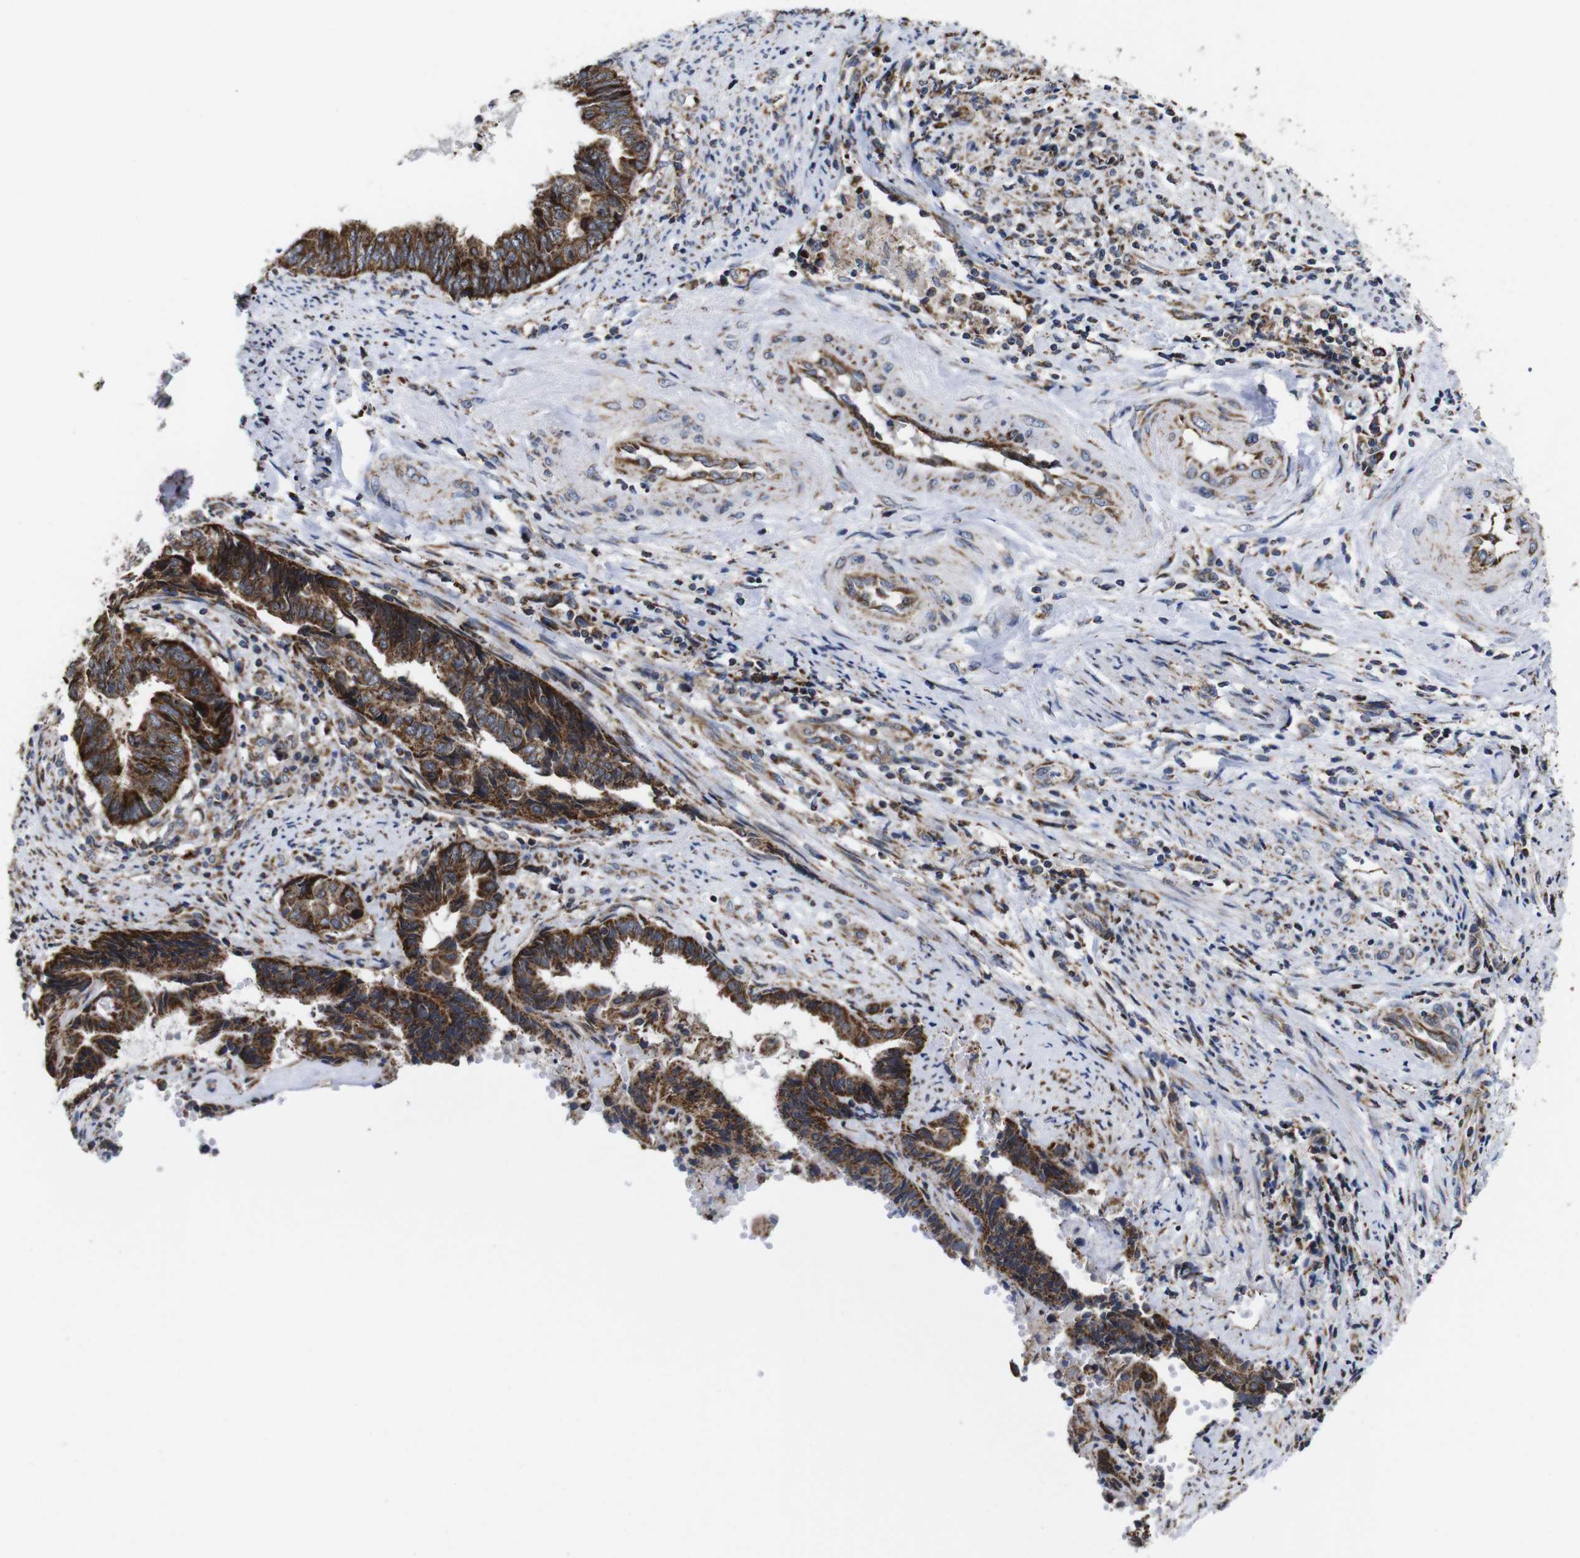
{"staining": {"intensity": "strong", "quantity": ">75%", "location": "cytoplasmic/membranous"}, "tissue": "endometrial cancer", "cell_type": "Tumor cells", "image_type": "cancer", "snomed": [{"axis": "morphology", "description": "Adenocarcinoma, NOS"}, {"axis": "topography", "description": "Uterus"}, {"axis": "topography", "description": "Endometrium"}], "caption": "This histopathology image reveals endometrial cancer stained with immunohistochemistry (IHC) to label a protein in brown. The cytoplasmic/membranous of tumor cells show strong positivity for the protein. Nuclei are counter-stained blue.", "gene": "C17orf80", "patient": {"sex": "female", "age": 70}}